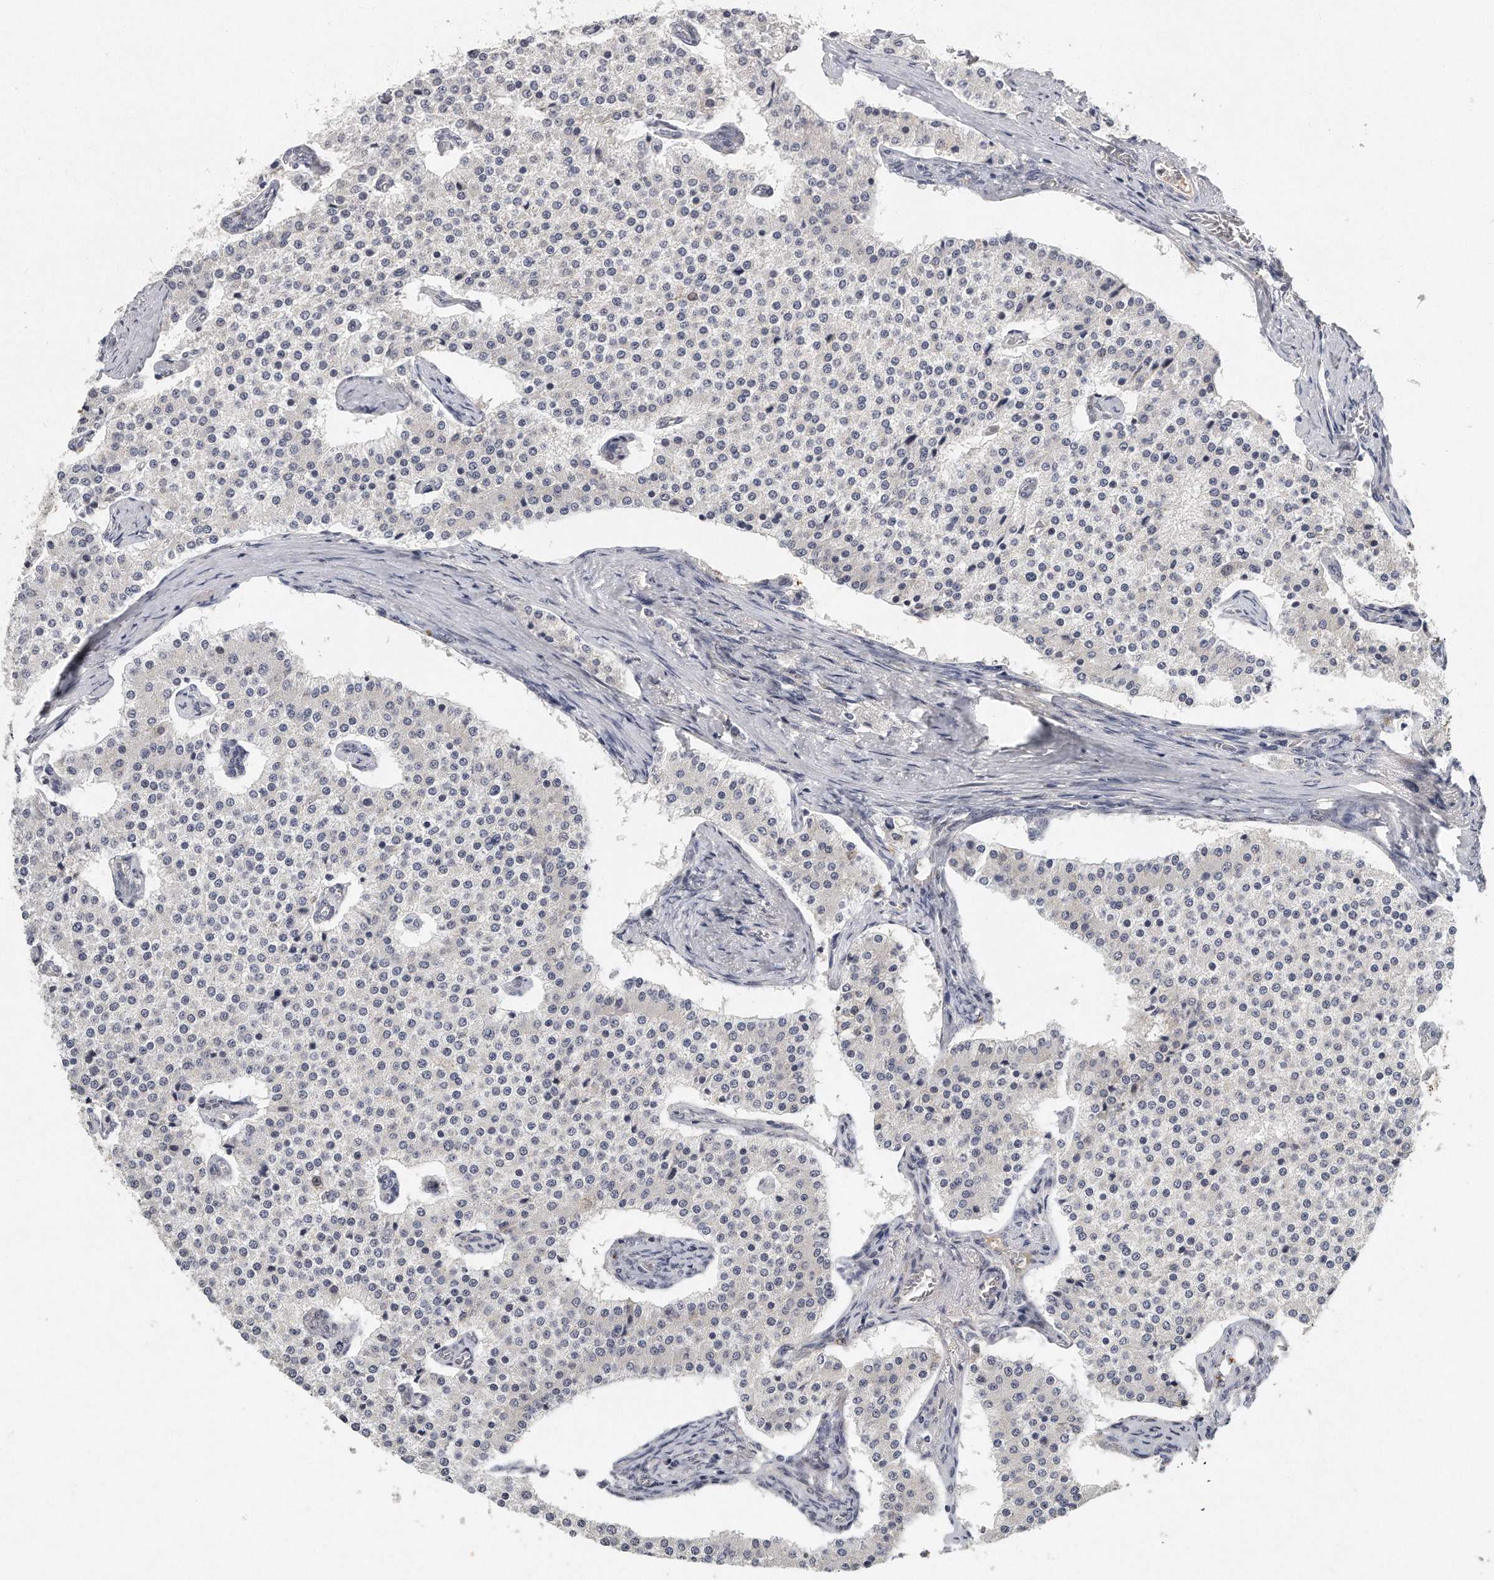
{"staining": {"intensity": "negative", "quantity": "none", "location": "none"}, "tissue": "carcinoid", "cell_type": "Tumor cells", "image_type": "cancer", "snomed": [{"axis": "morphology", "description": "Carcinoid, malignant, NOS"}, {"axis": "topography", "description": "Colon"}], "caption": "An immunohistochemistry (IHC) micrograph of carcinoid (malignant) is shown. There is no staining in tumor cells of carcinoid (malignant).", "gene": "CAMK1", "patient": {"sex": "female", "age": 52}}